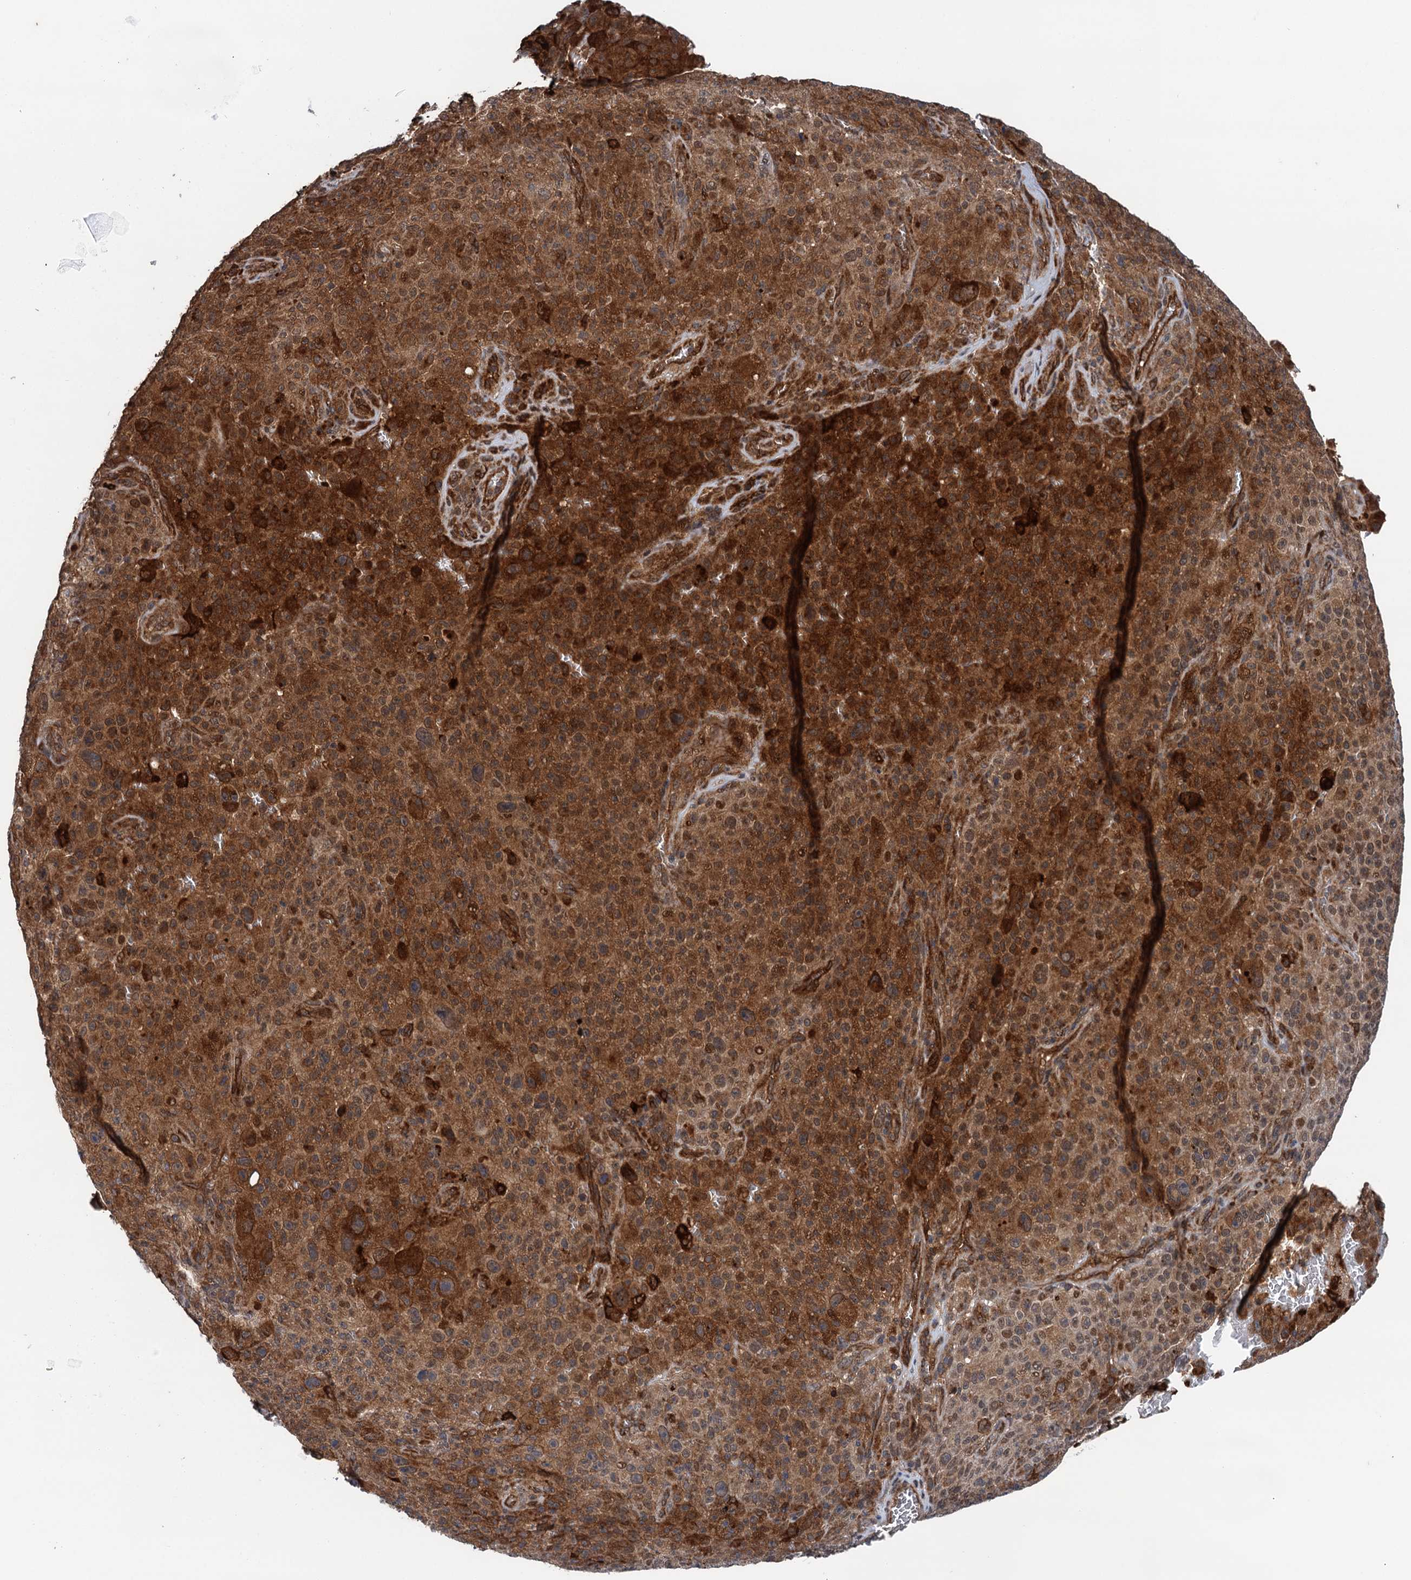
{"staining": {"intensity": "moderate", "quantity": ">75%", "location": "cytoplasmic/membranous,nuclear"}, "tissue": "melanoma", "cell_type": "Tumor cells", "image_type": "cancer", "snomed": [{"axis": "morphology", "description": "Malignant melanoma, NOS"}, {"axis": "topography", "description": "Skin"}], "caption": "Immunohistochemistry (IHC) (DAB (3,3'-diaminobenzidine)) staining of malignant melanoma shows moderate cytoplasmic/membranous and nuclear protein expression in about >75% of tumor cells.", "gene": "NLRP10", "patient": {"sex": "female", "age": 82}}